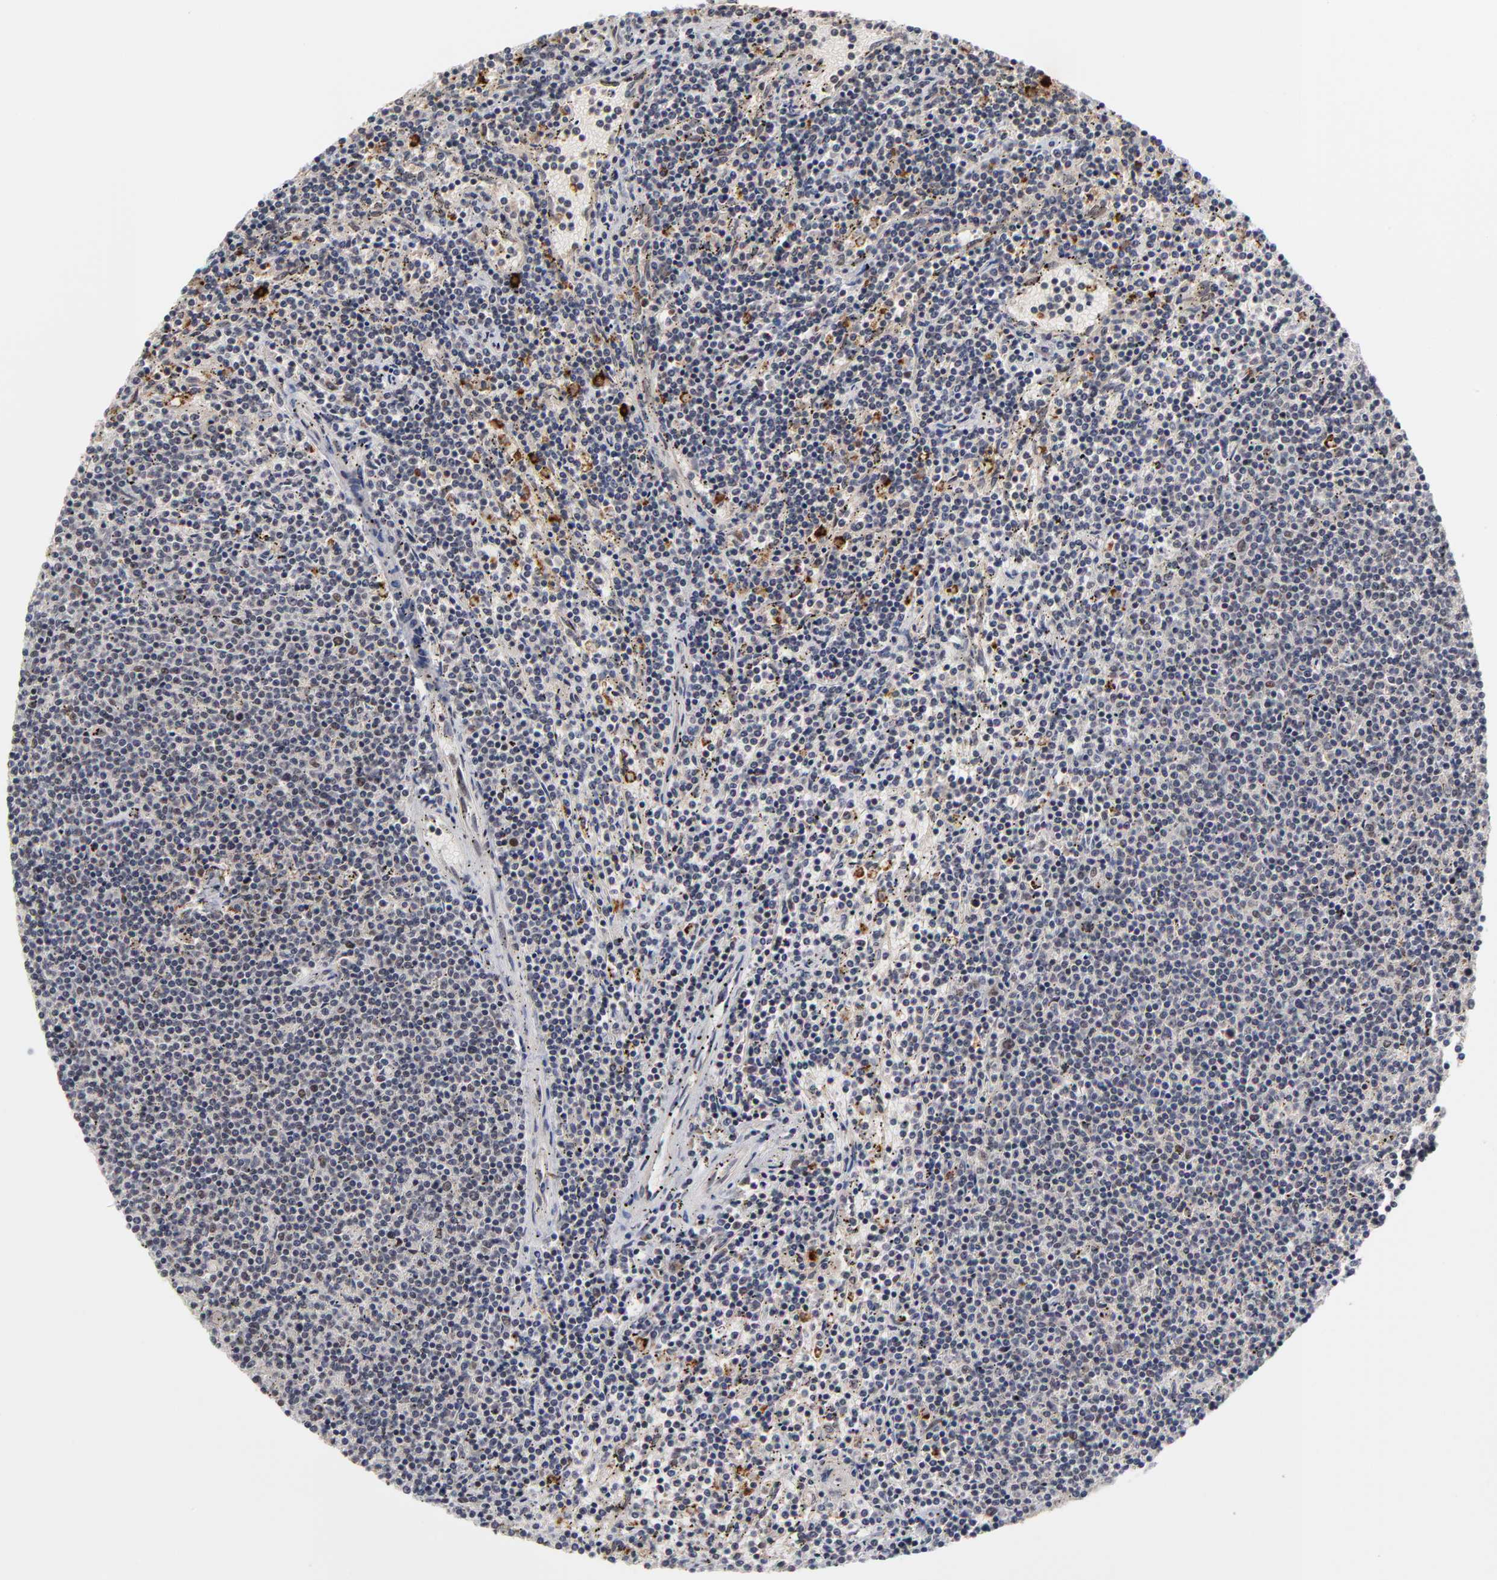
{"staining": {"intensity": "negative", "quantity": "none", "location": "none"}, "tissue": "lymphoma", "cell_type": "Tumor cells", "image_type": "cancer", "snomed": [{"axis": "morphology", "description": "Malignant lymphoma, non-Hodgkin's type, Low grade"}, {"axis": "topography", "description": "Spleen"}], "caption": "High magnification brightfield microscopy of lymphoma stained with DAB (brown) and counterstained with hematoxylin (blue): tumor cells show no significant staining.", "gene": "ZNF419", "patient": {"sex": "female", "age": 50}}